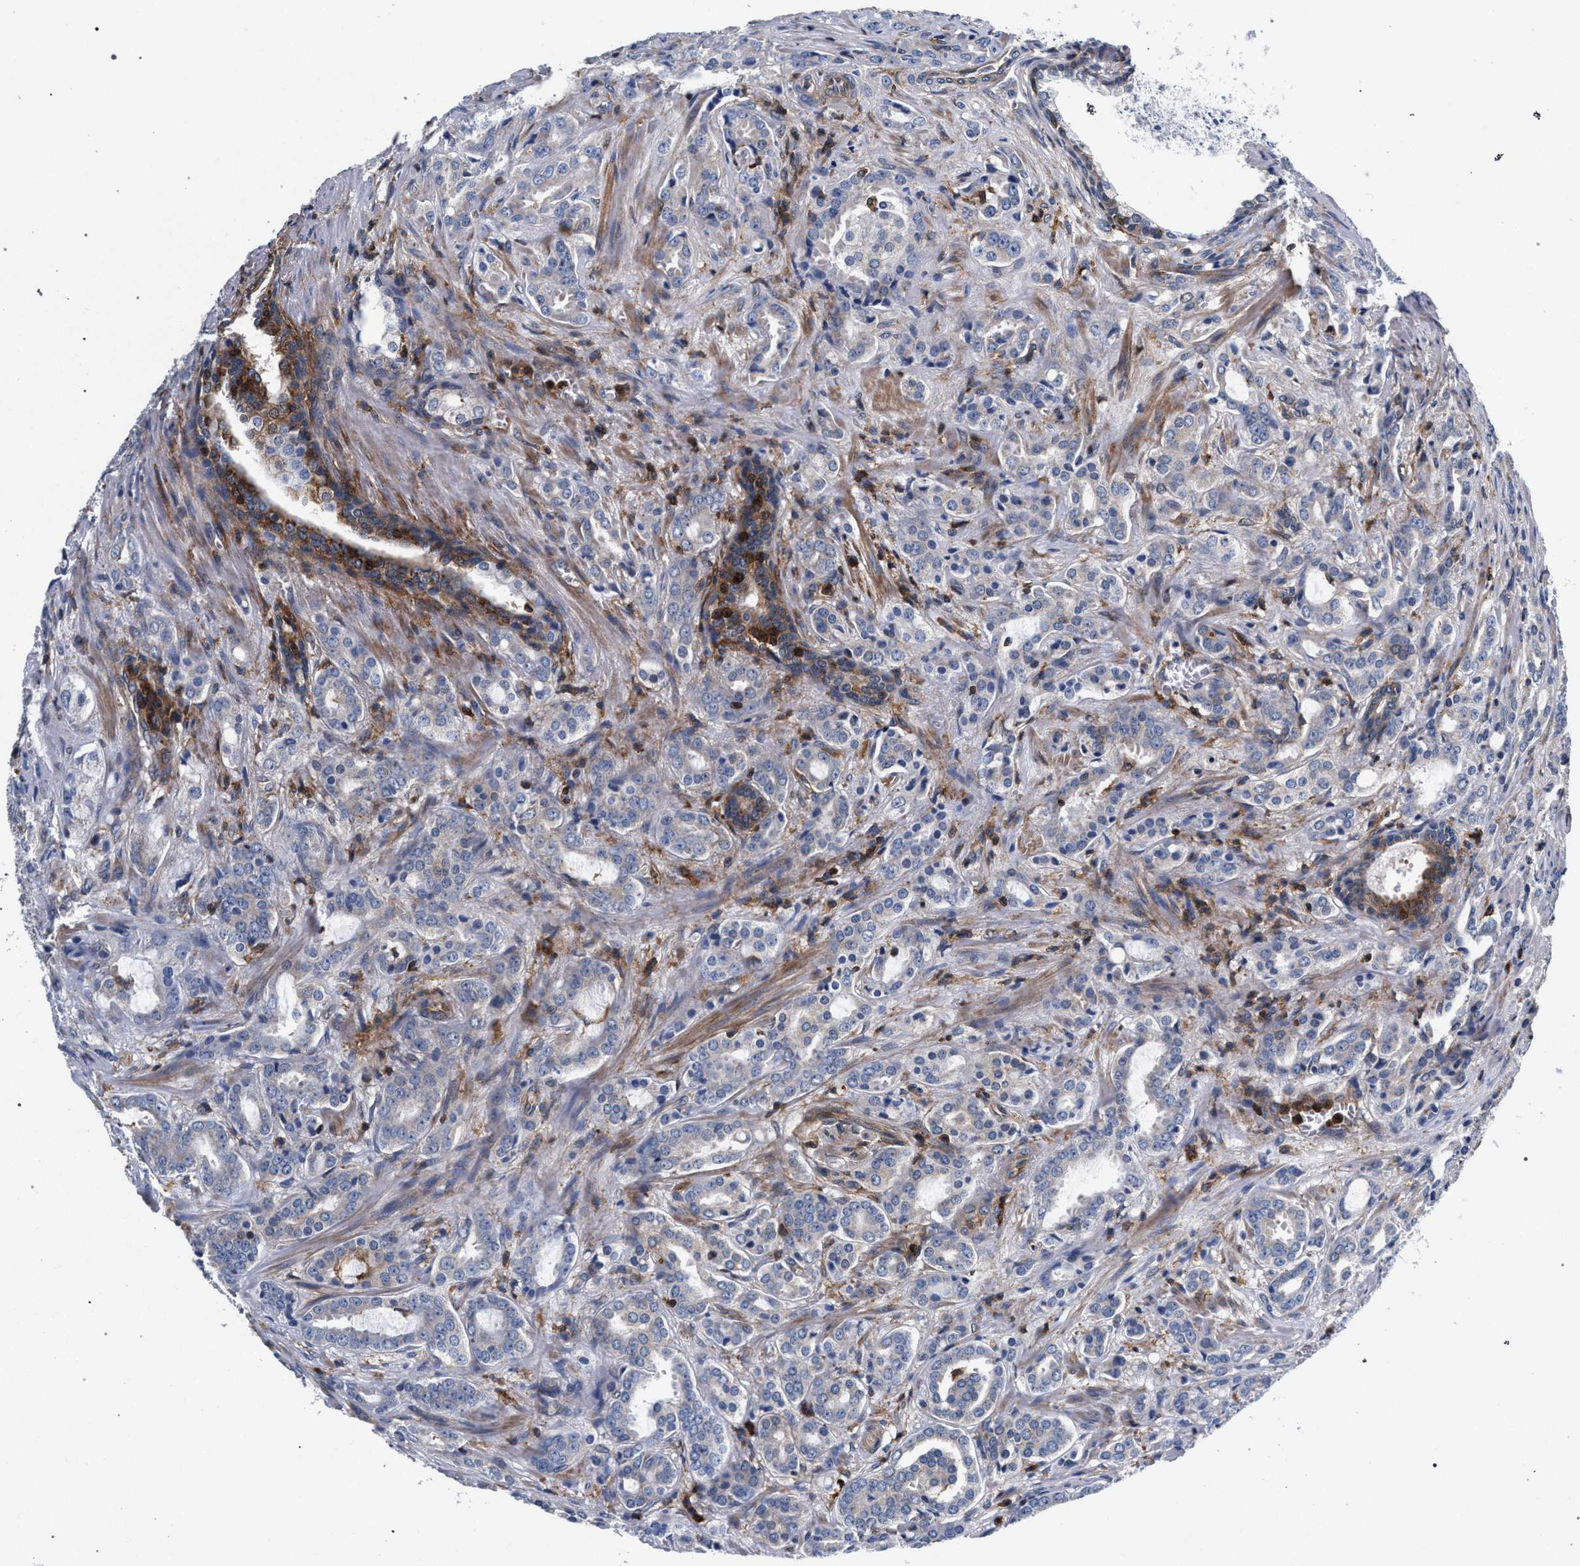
{"staining": {"intensity": "negative", "quantity": "none", "location": "none"}, "tissue": "prostate cancer", "cell_type": "Tumor cells", "image_type": "cancer", "snomed": [{"axis": "morphology", "description": "Adenocarcinoma, High grade"}, {"axis": "topography", "description": "Prostate"}], "caption": "IHC photomicrograph of neoplastic tissue: prostate cancer stained with DAB (3,3'-diaminobenzidine) reveals no significant protein positivity in tumor cells.", "gene": "LASP1", "patient": {"sex": "male", "age": 64}}